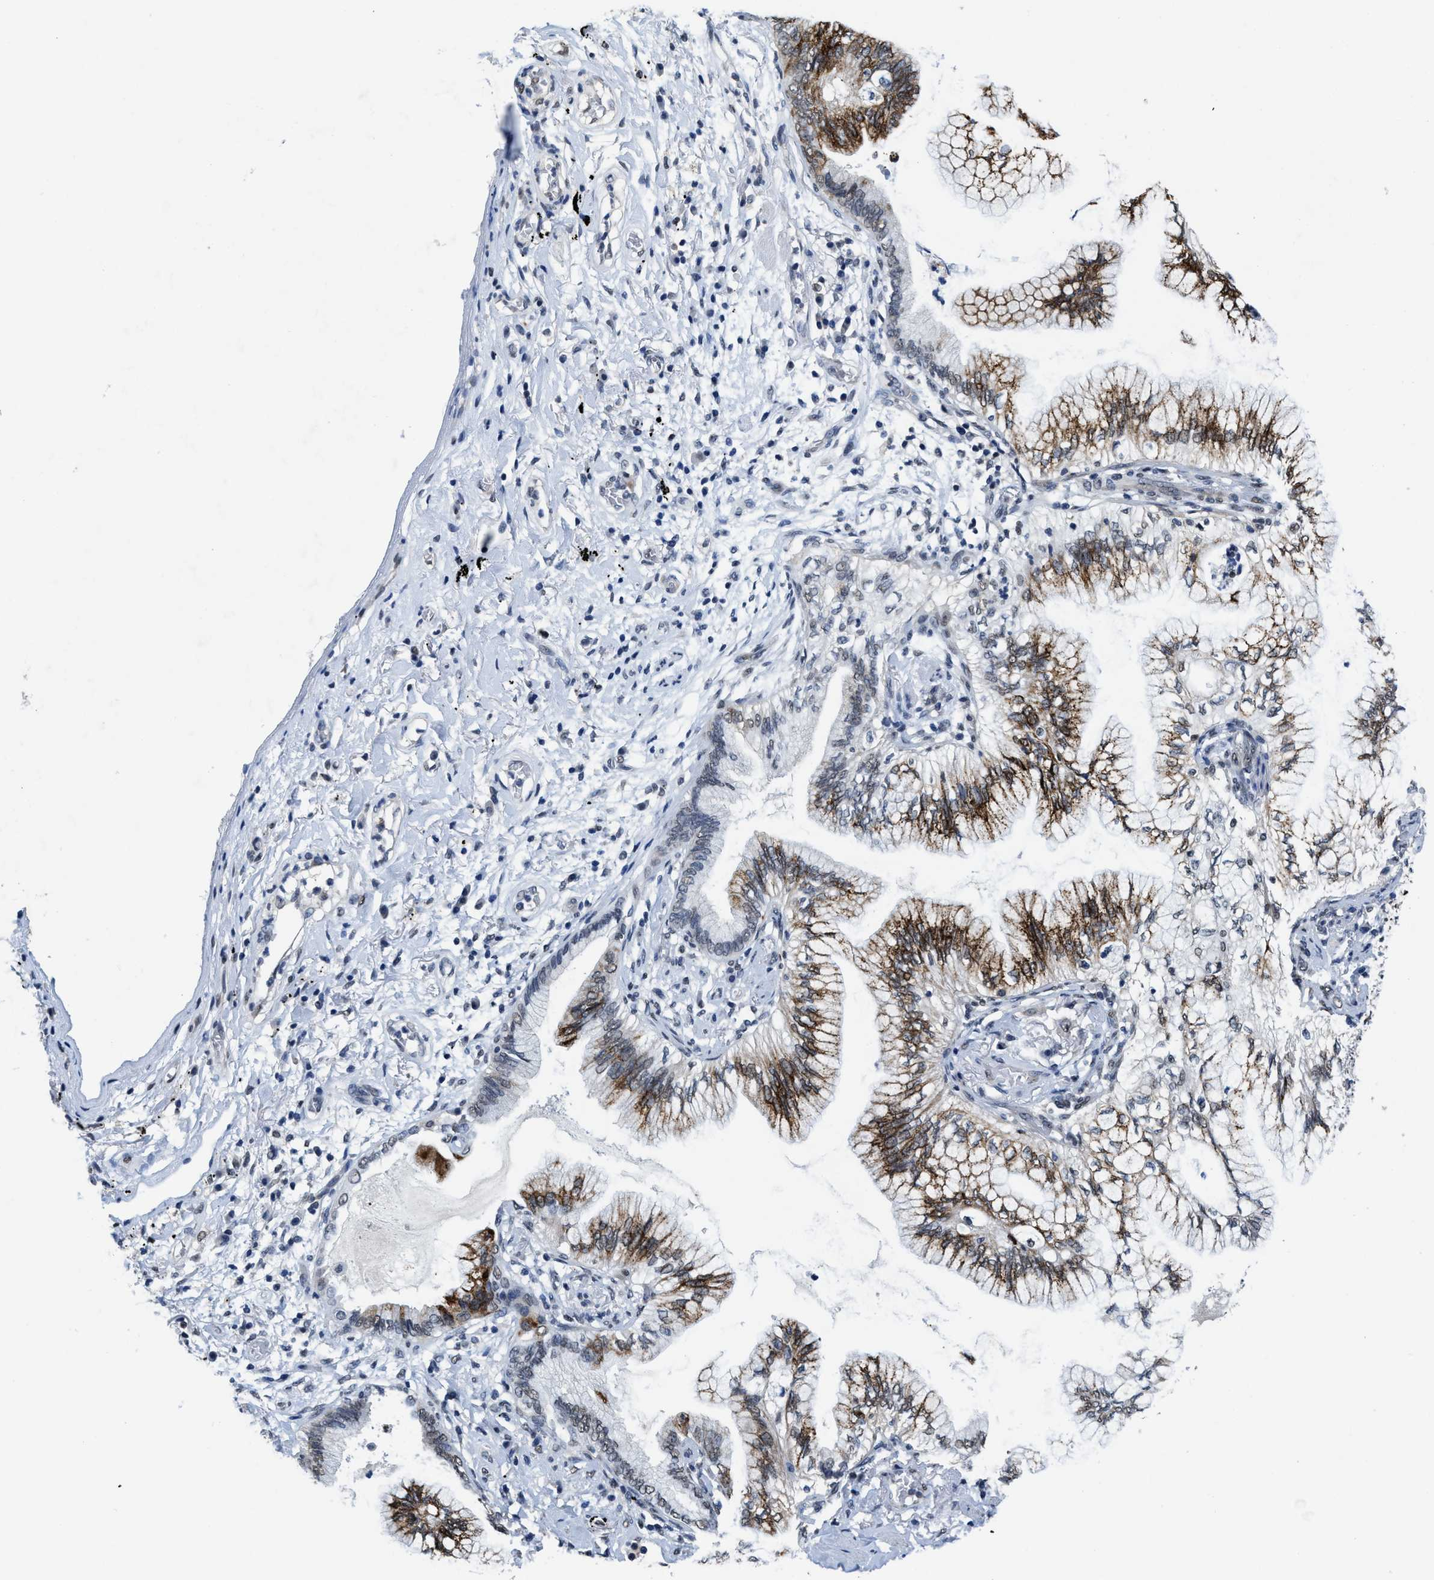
{"staining": {"intensity": "moderate", "quantity": "25%-75%", "location": "cytoplasmic/membranous"}, "tissue": "lung cancer", "cell_type": "Tumor cells", "image_type": "cancer", "snomed": [{"axis": "morphology", "description": "Normal tissue, NOS"}, {"axis": "morphology", "description": "Adenocarcinoma, NOS"}, {"axis": "topography", "description": "Bronchus"}, {"axis": "topography", "description": "Lung"}], "caption": "Tumor cells show medium levels of moderate cytoplasmic/membranous expression in approximately 25%-75% of cells in human lung cancer. (Stains: DAB (3,3'-diaminobenzidine) in brown, nuclei in blue, Microscopy: brightfield microscopy at high magnification).", "gene": "SUPT16H", "patient": {"sex": "female", "age": 70}}